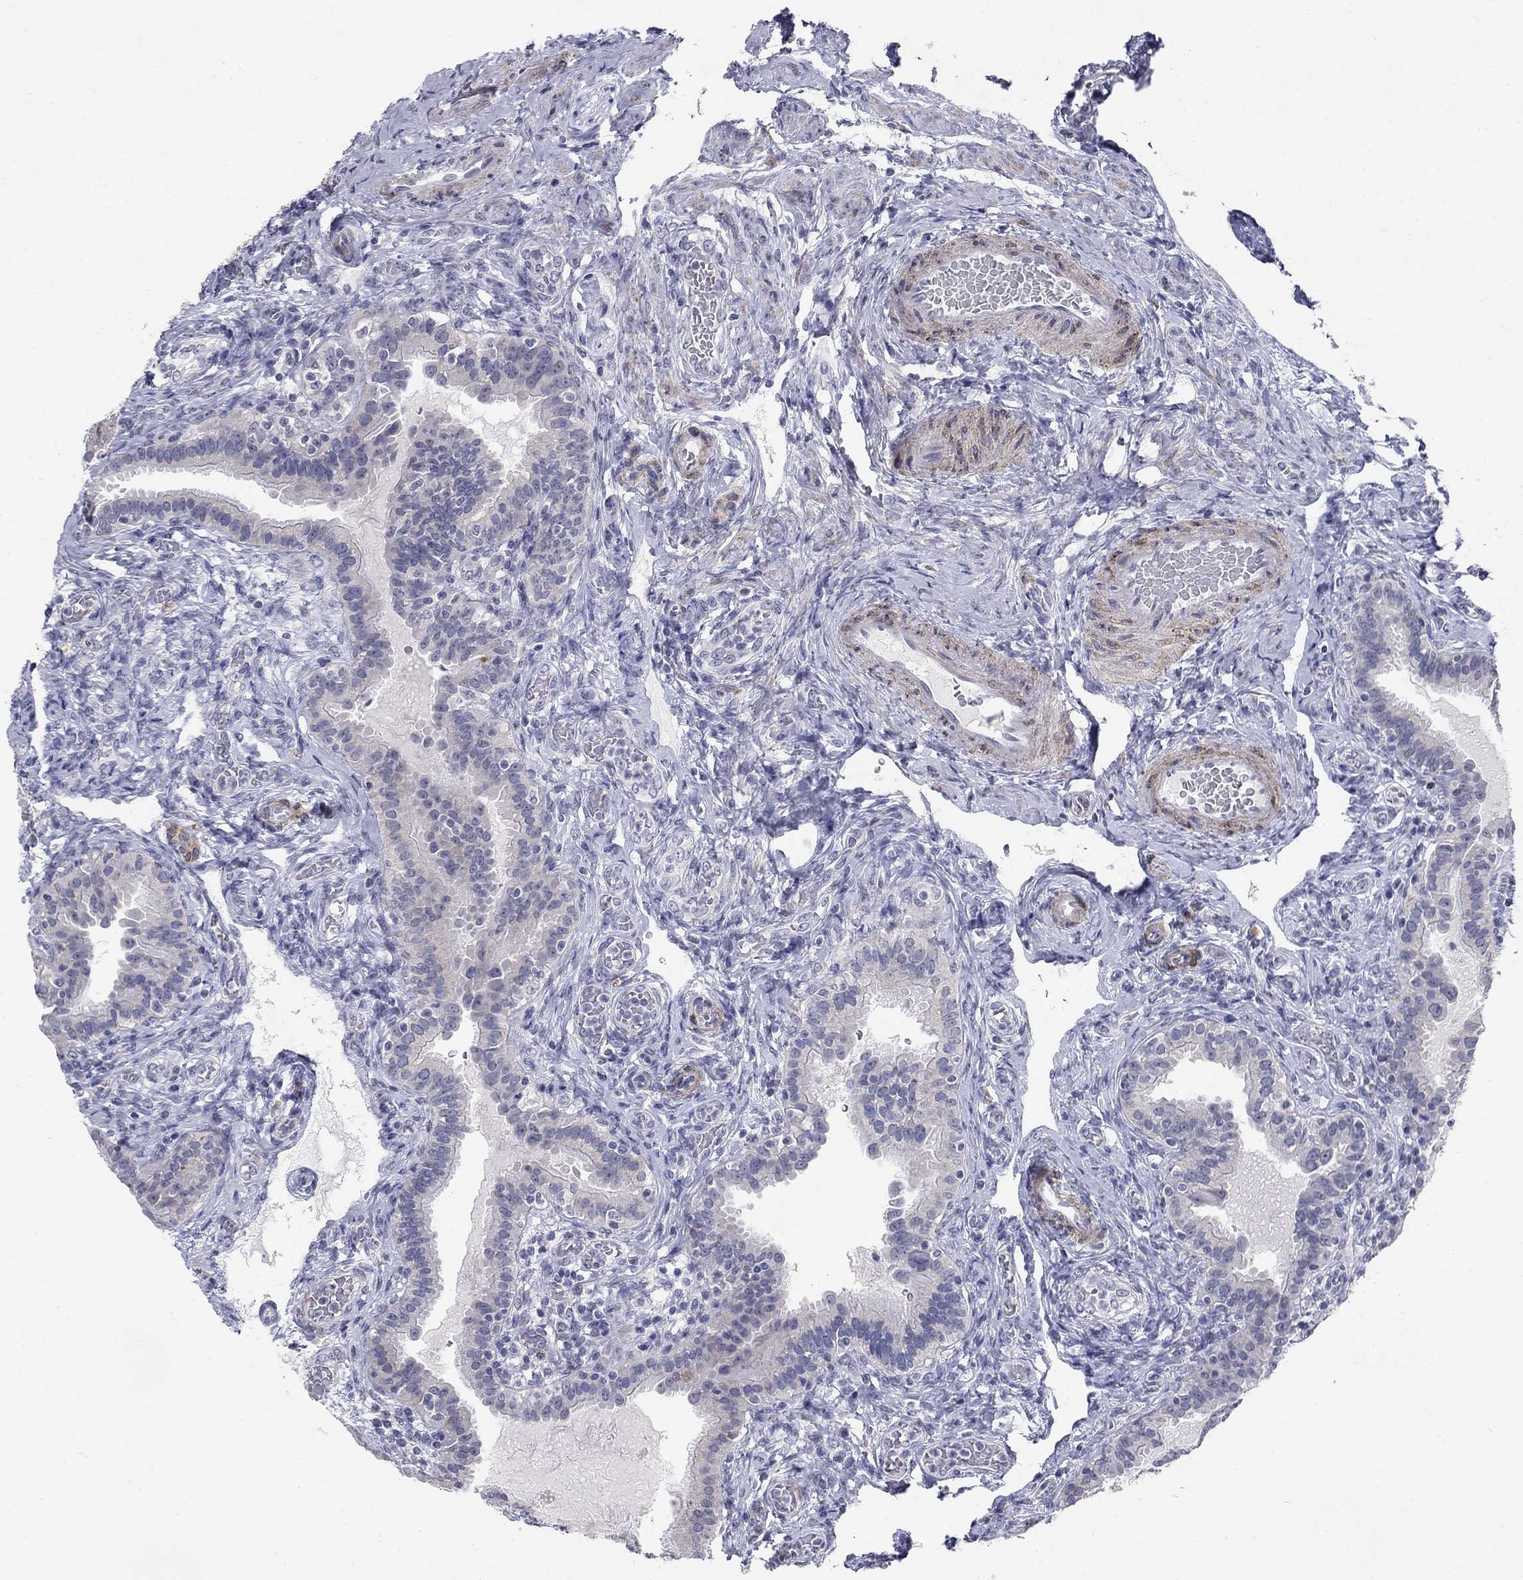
{"staining": {"intensity": "negative", "quantity": "none", "location": "none"}, "tissue": "fallopian tube", "cell_type": "Glandular cells", "image_type": "normal", "snomed": [{"axis": "morphology", "description": "Normal tissue, NOS"}, {"axis": "topography", "description": "Fallopian tube"}, {"axis": "topography", "description": "Ovary"}], "caption": "The image reveals no staining of glandular cells in unremarkable fallopian tube. (DAB immunohistochemistry visualized using brightfield microscopy, high magnification).", "gene": "NTRK2", "patient": {"sex": "female", "age": 41}}